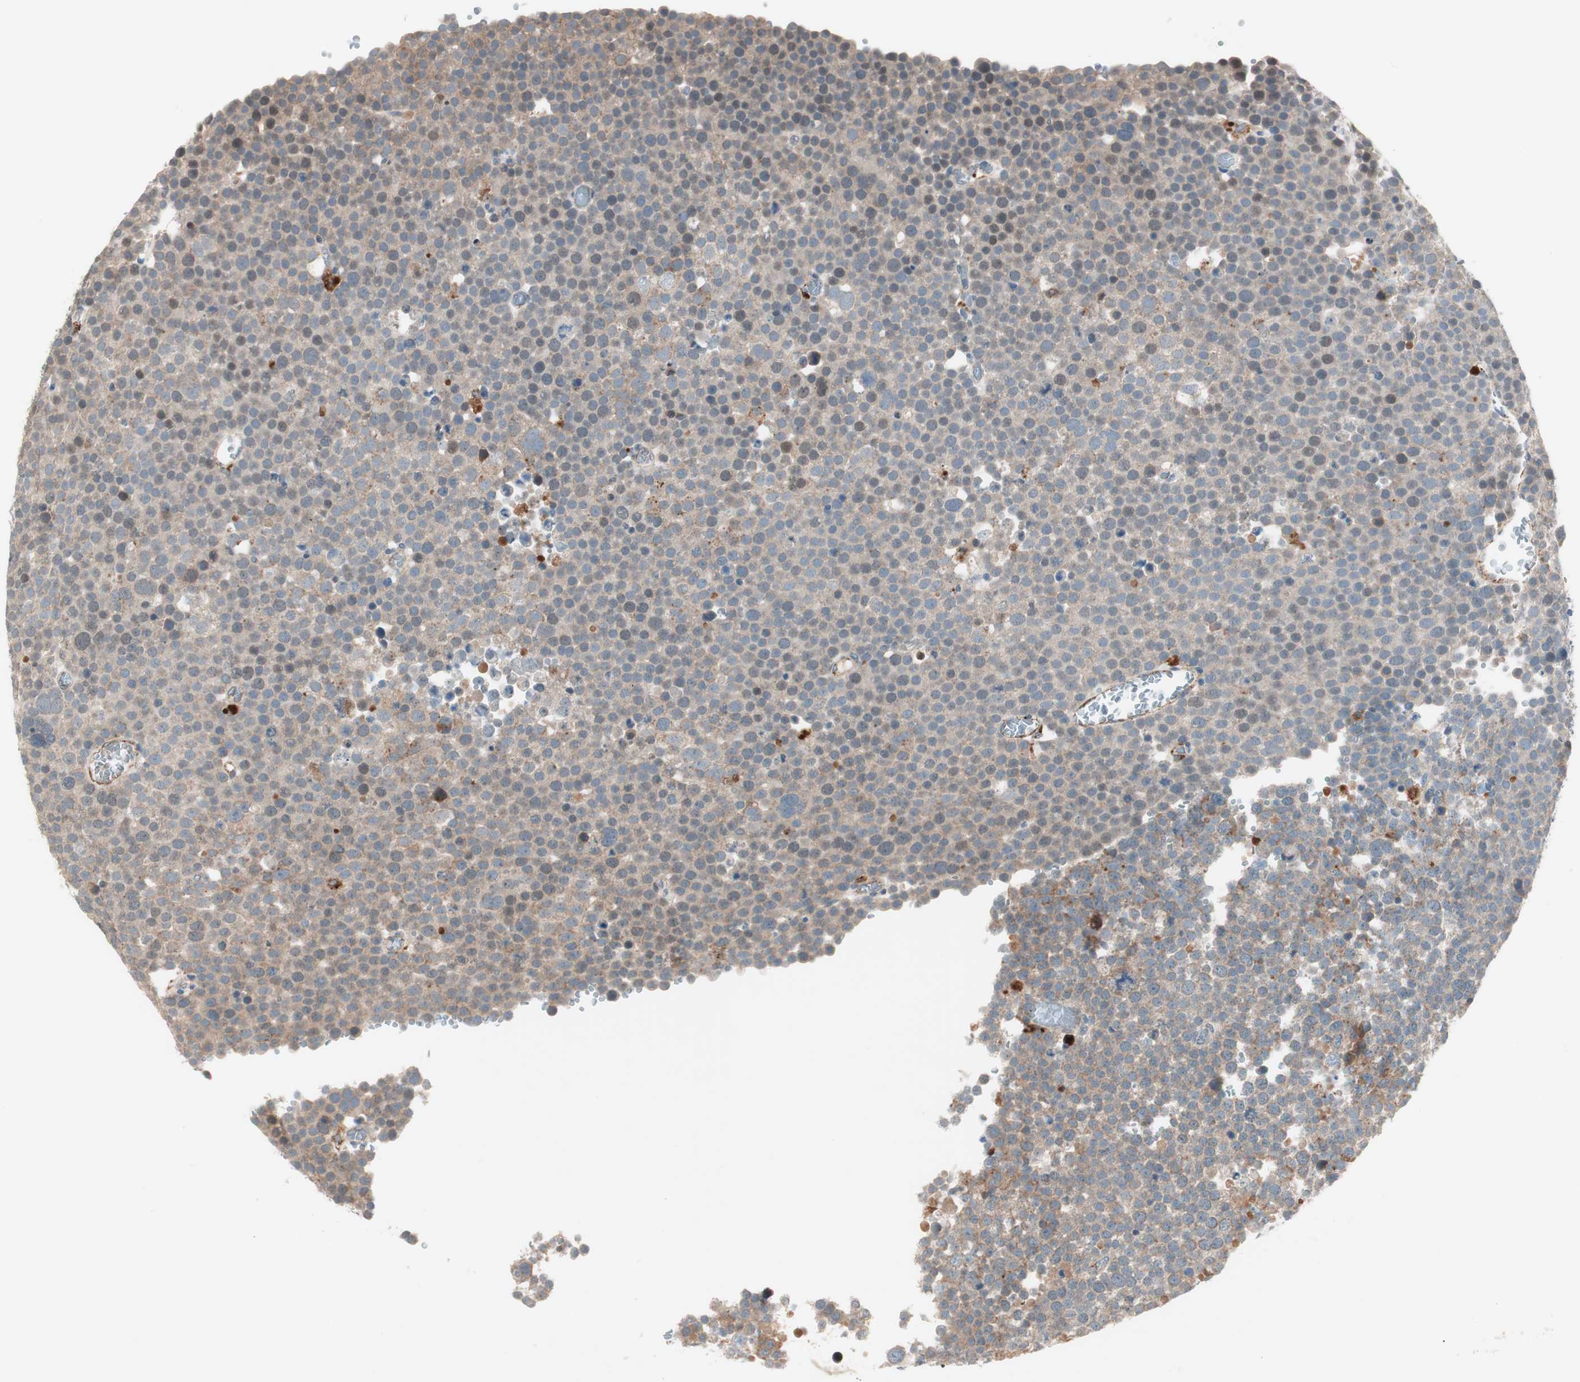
{"staining": {"intensity": "moderate", "quantity": "25%-75%", "location": "cytoplasmic/membranous"}, "tissue": "testis cancer", "cell_type": "Tumor cells", "image_type": "cancer", "snomed": [{"axis": "morphology", "description": "Seminoma, NOS"}, {"axis": "topography", "description": "Testis"}], "caption": "Testis cancer (seminoma) stained for a protein (brown) displays moderate cytoplasmic/membranous positive staining in approximately 25%-75% of tumor cells.", "gene": "FGFR4", "patient": {"sex": "male", "age": 71}}